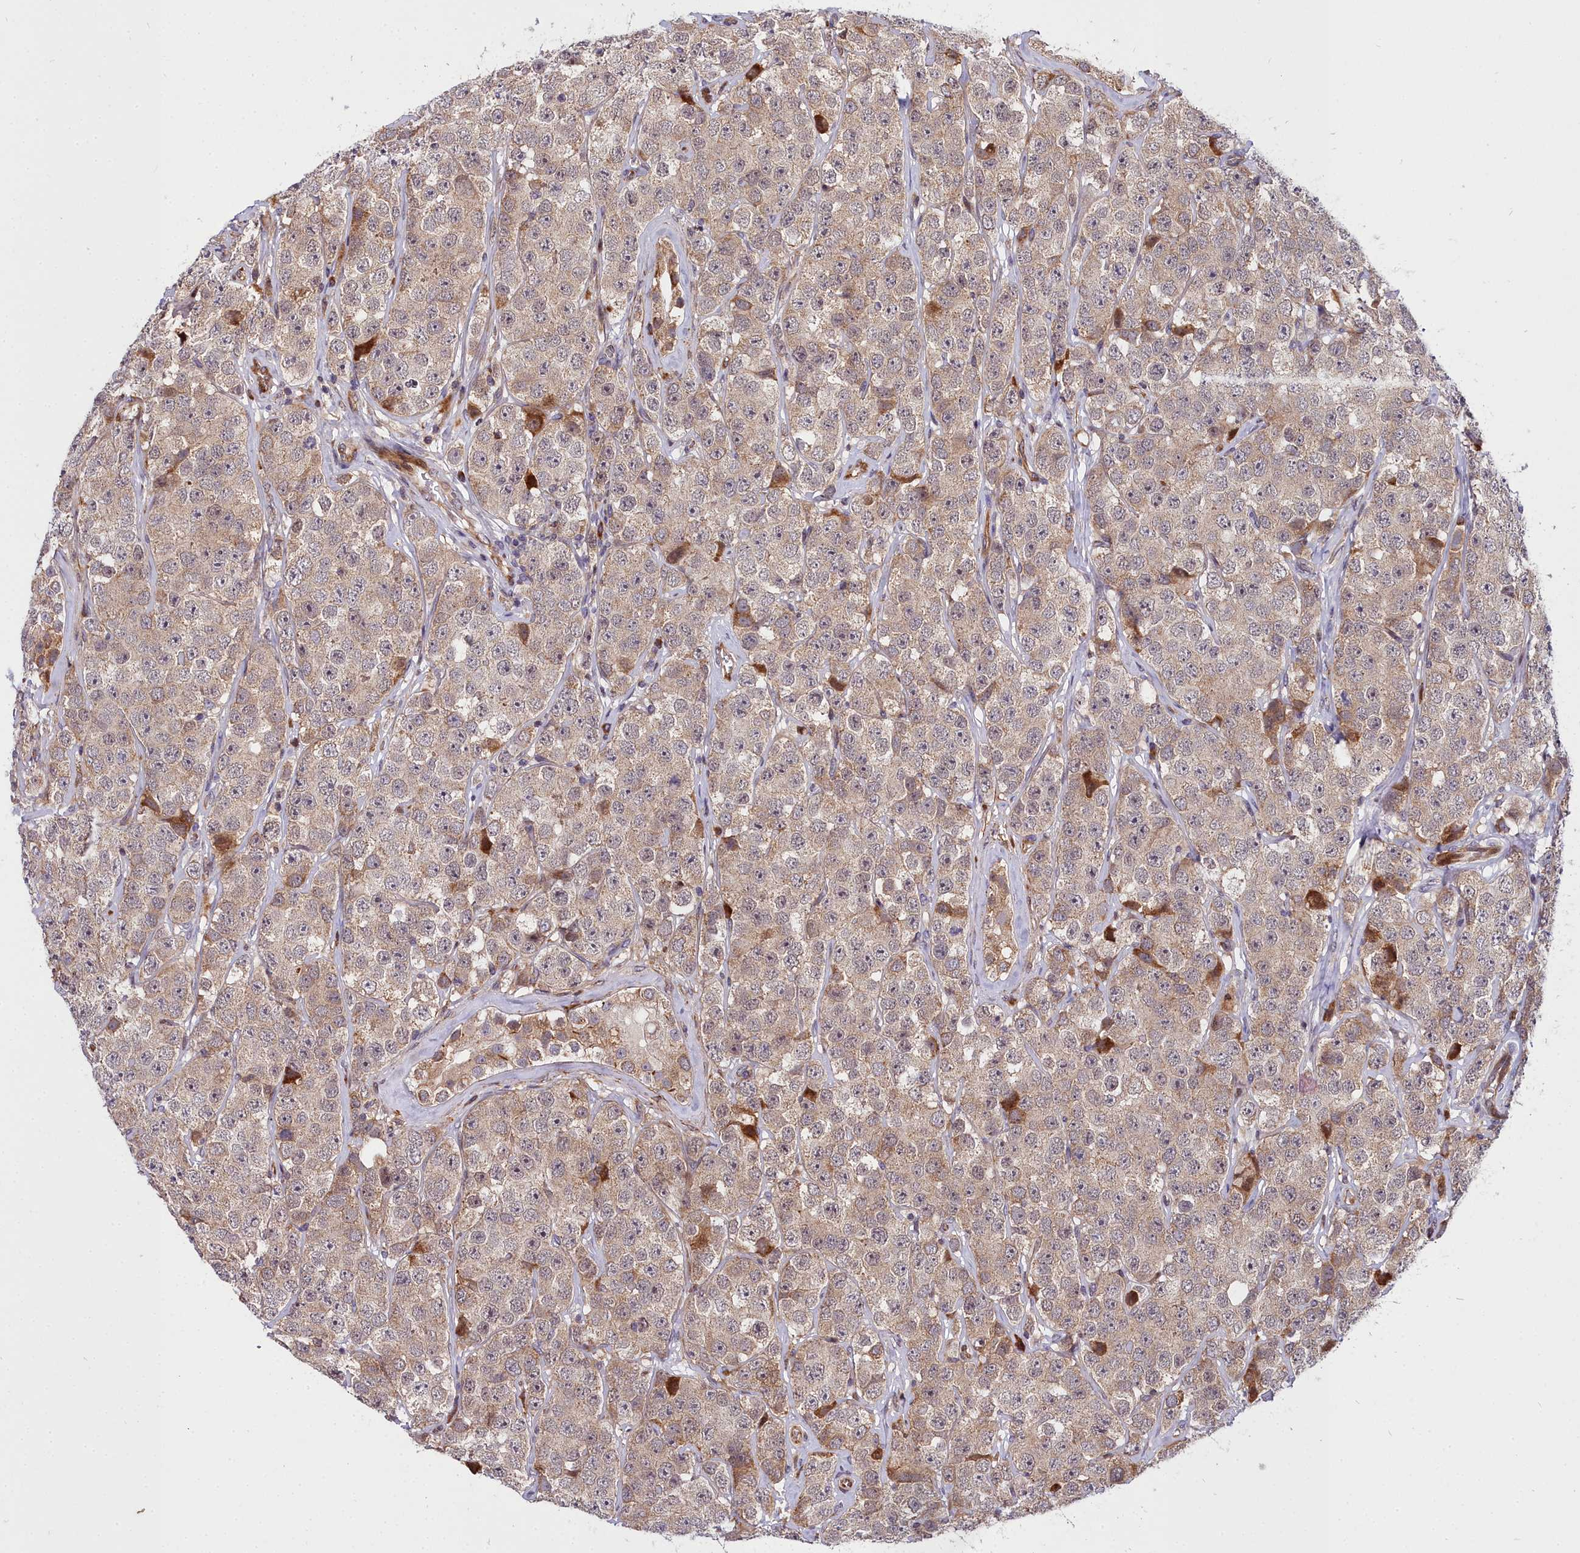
{"staining": {"intensity": "weak", "quantity": ">75%", "location": "cytoplasmic/membranous"}, "tissue": "testis cancer", "cell_type": "Tumor cells", "image_type": "cancer", "snomed": [{"axis": "morphology", "description": "Seminoma, NOS"}, {"axis": "topography", "description": "Testis"}], "caption": "Protein expression analysis of testis seminoma exhibits weak cytoplasmic/membranous positivity in about >75% of tumor cells.", "gene": "MRPS11", "patient": {"sex": "male", "age": 28}}